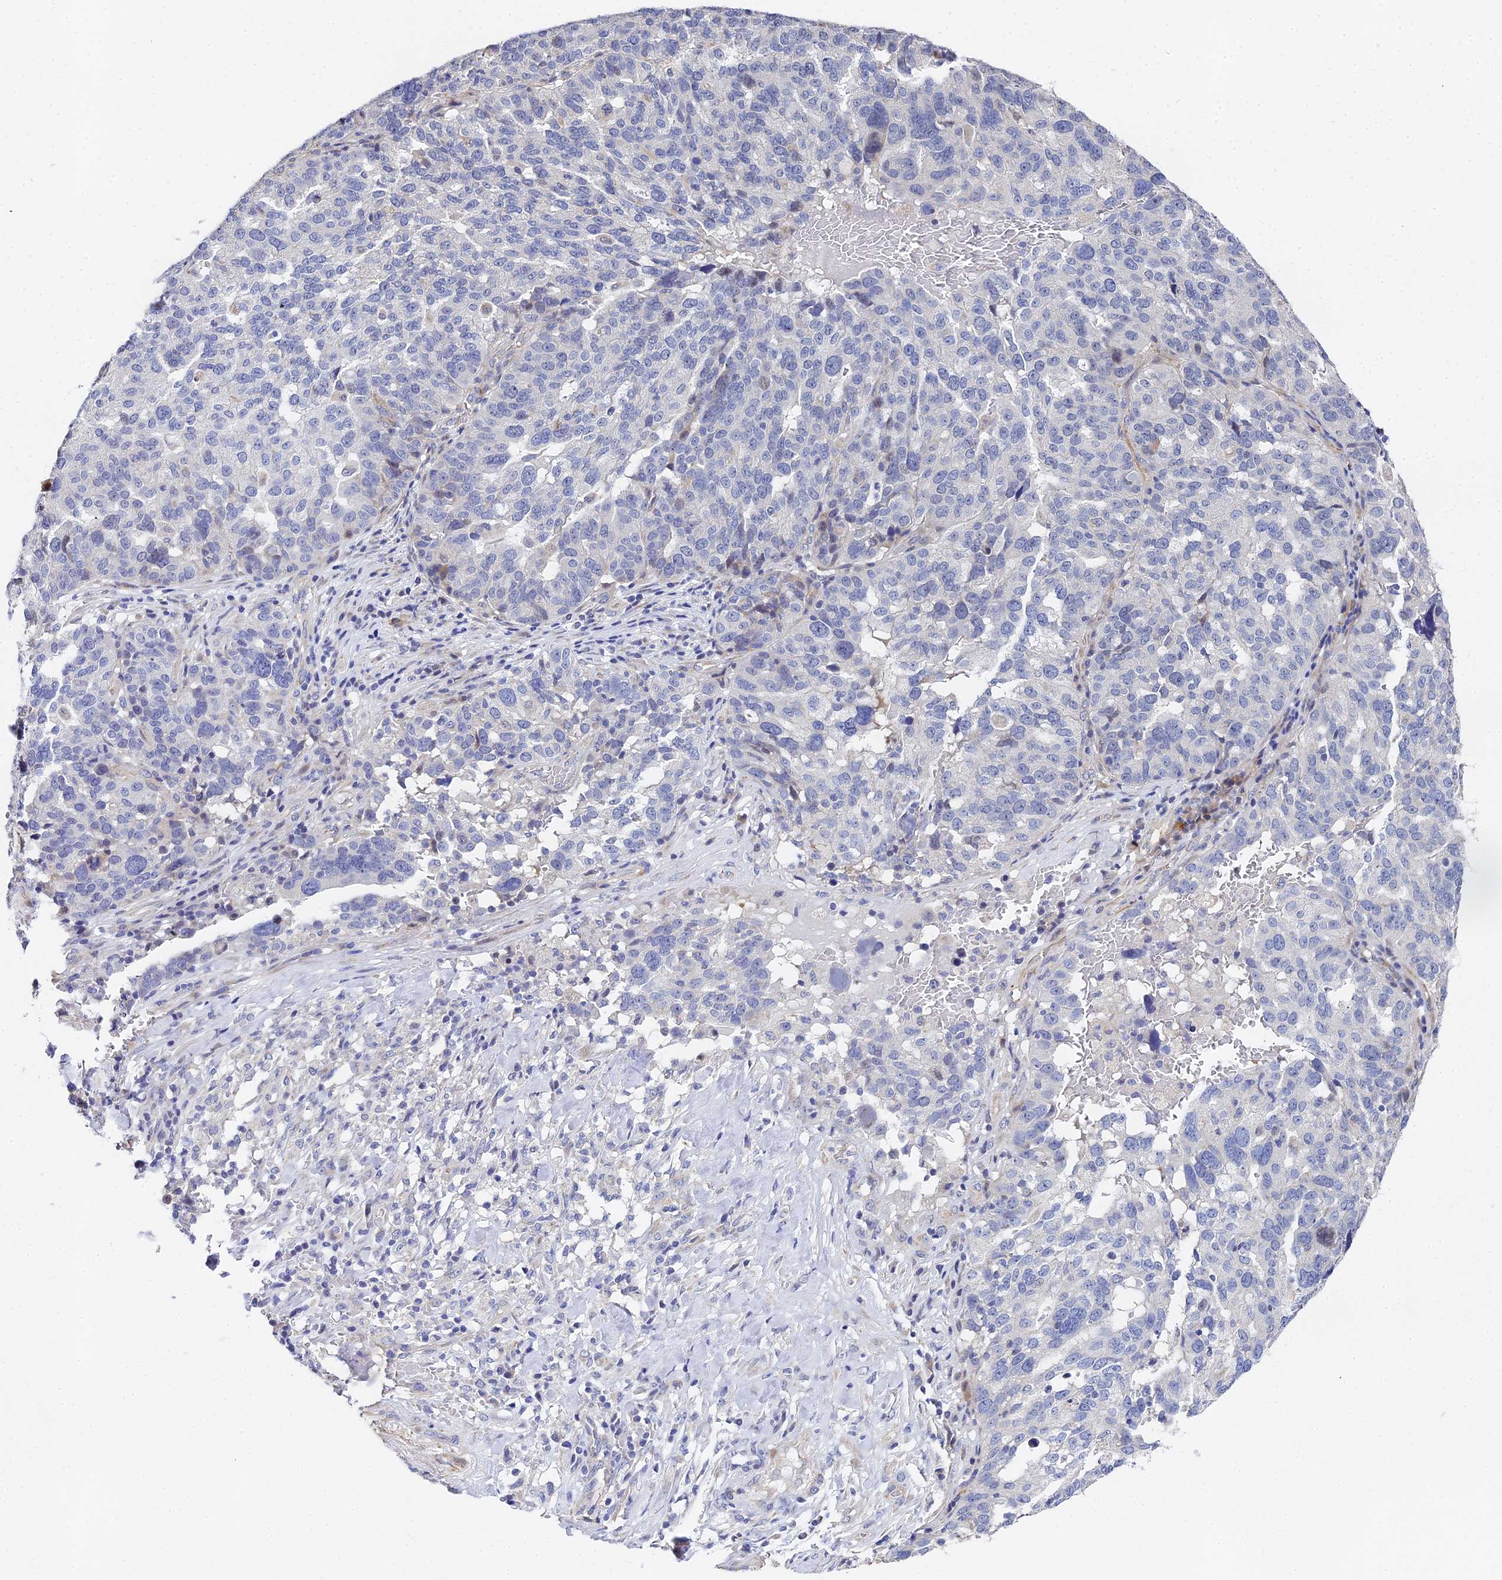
{"staining": {"intensity": "negative", "quantity": "none", "location": "none"}, "tissue": "ovarian cancer", "cell_type": "Tumor cells", "image_type": "cancer", "snomed": [{"axis": "morphology", "description": "Cystadenocarcinoma, serous, NOS"}, {"axis": "topography", "description": "Ovary"}], "caption": "A micrograph of serous cystadenocarcinoma (ovarian) stained for a protein displays no brown staining in tumor cells.", "gene": "ENSG00000268674", "patient": {"sex": "female", "age": 59}}